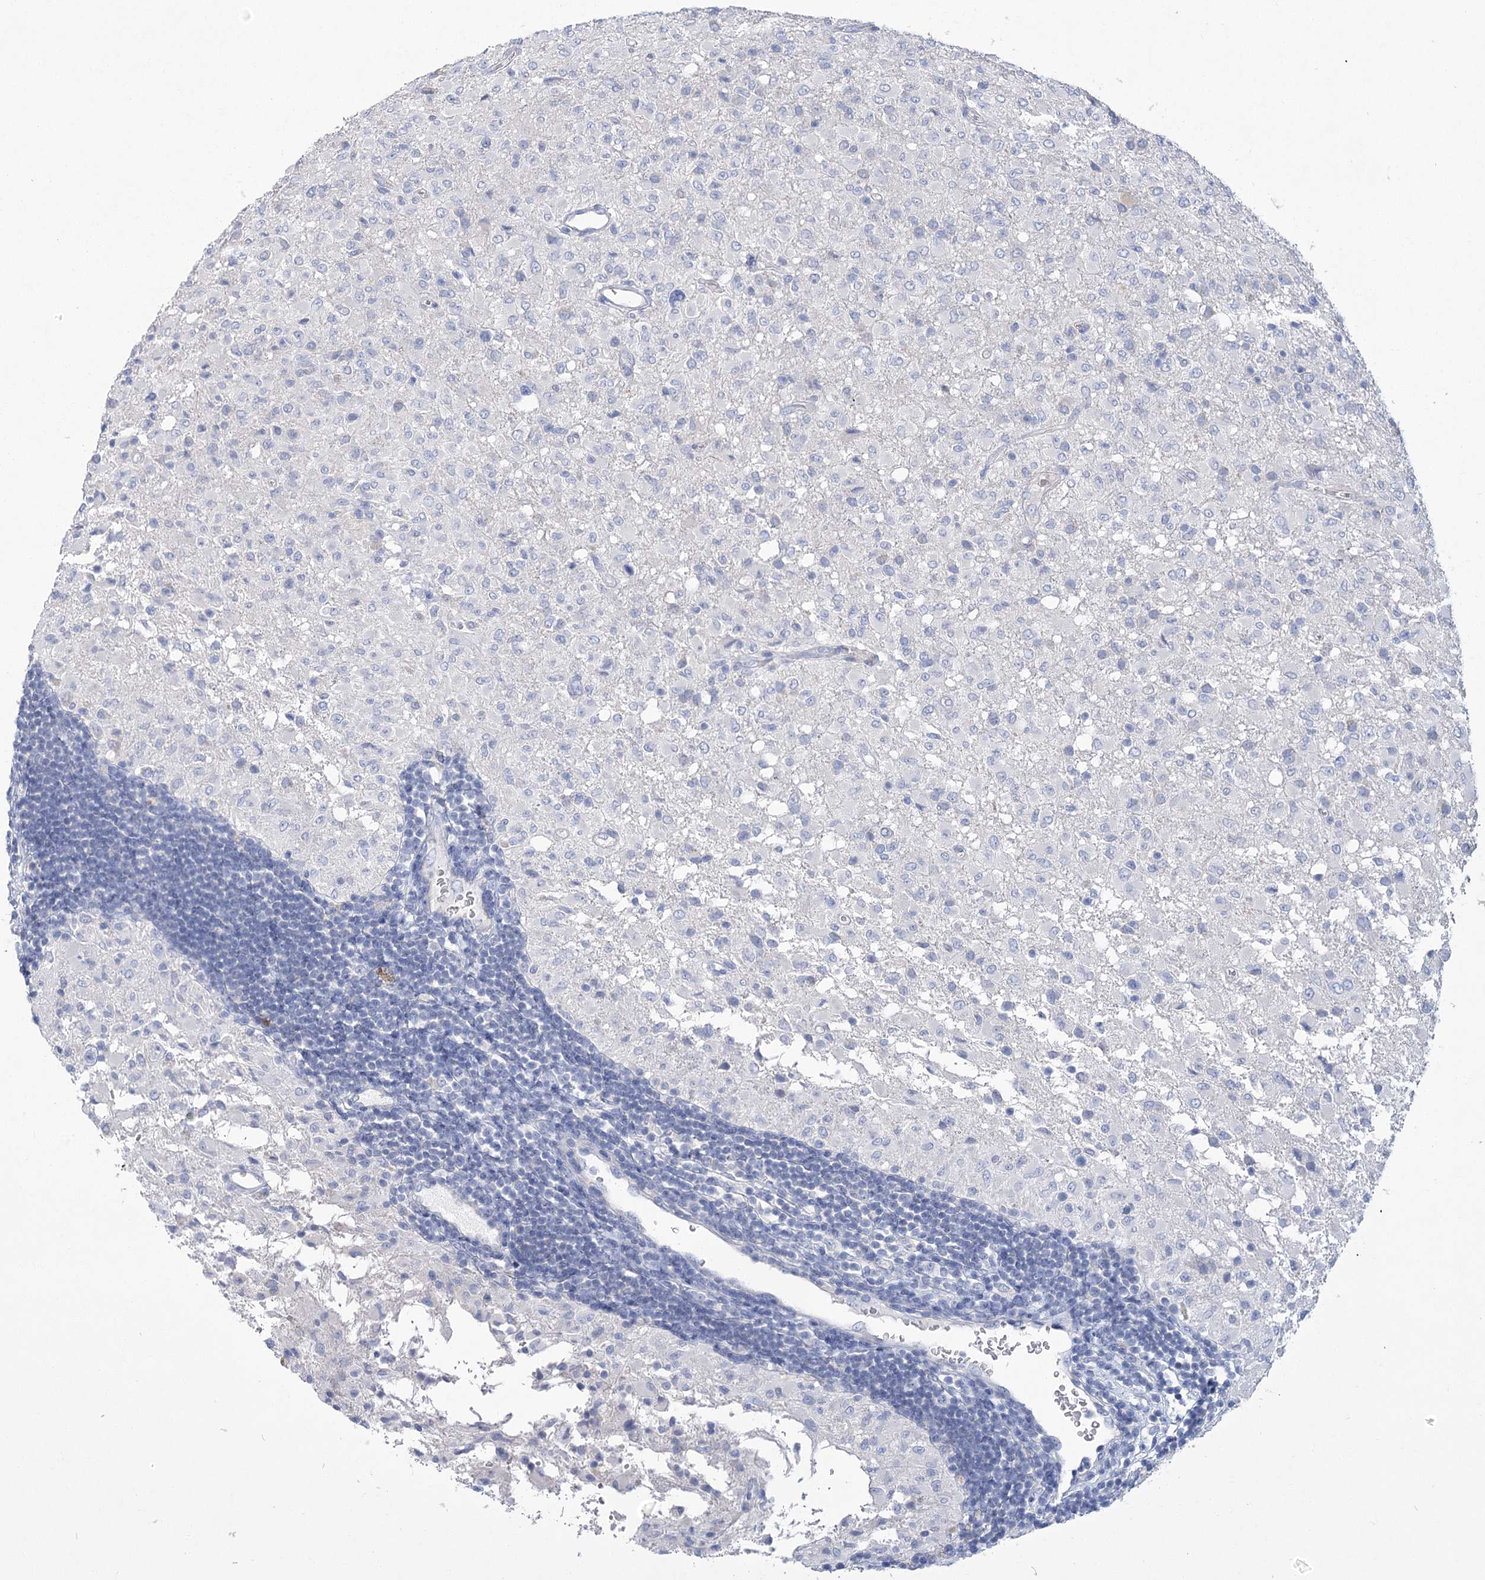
{"staining": {"intensity": "negative", "quantity": "none", "location": "none"}, "tissue": "glioma", "cell_type": "Tumor cells", "image_type": "cancer", "snomed": [{"axis": "morphology", "description": "Glioma, malignant, High grade"}, {"axis": "topography", "description": "Brain"}], "caption": "High magnification brightfield microscopy of malignant high-grade glioma stained with DAB (brown) and counterstained with hematoxylin (blue): tumor cells show no significant staining.", "gene": "SLC9A3", "patient": {"sex": "female", "age": 57}}